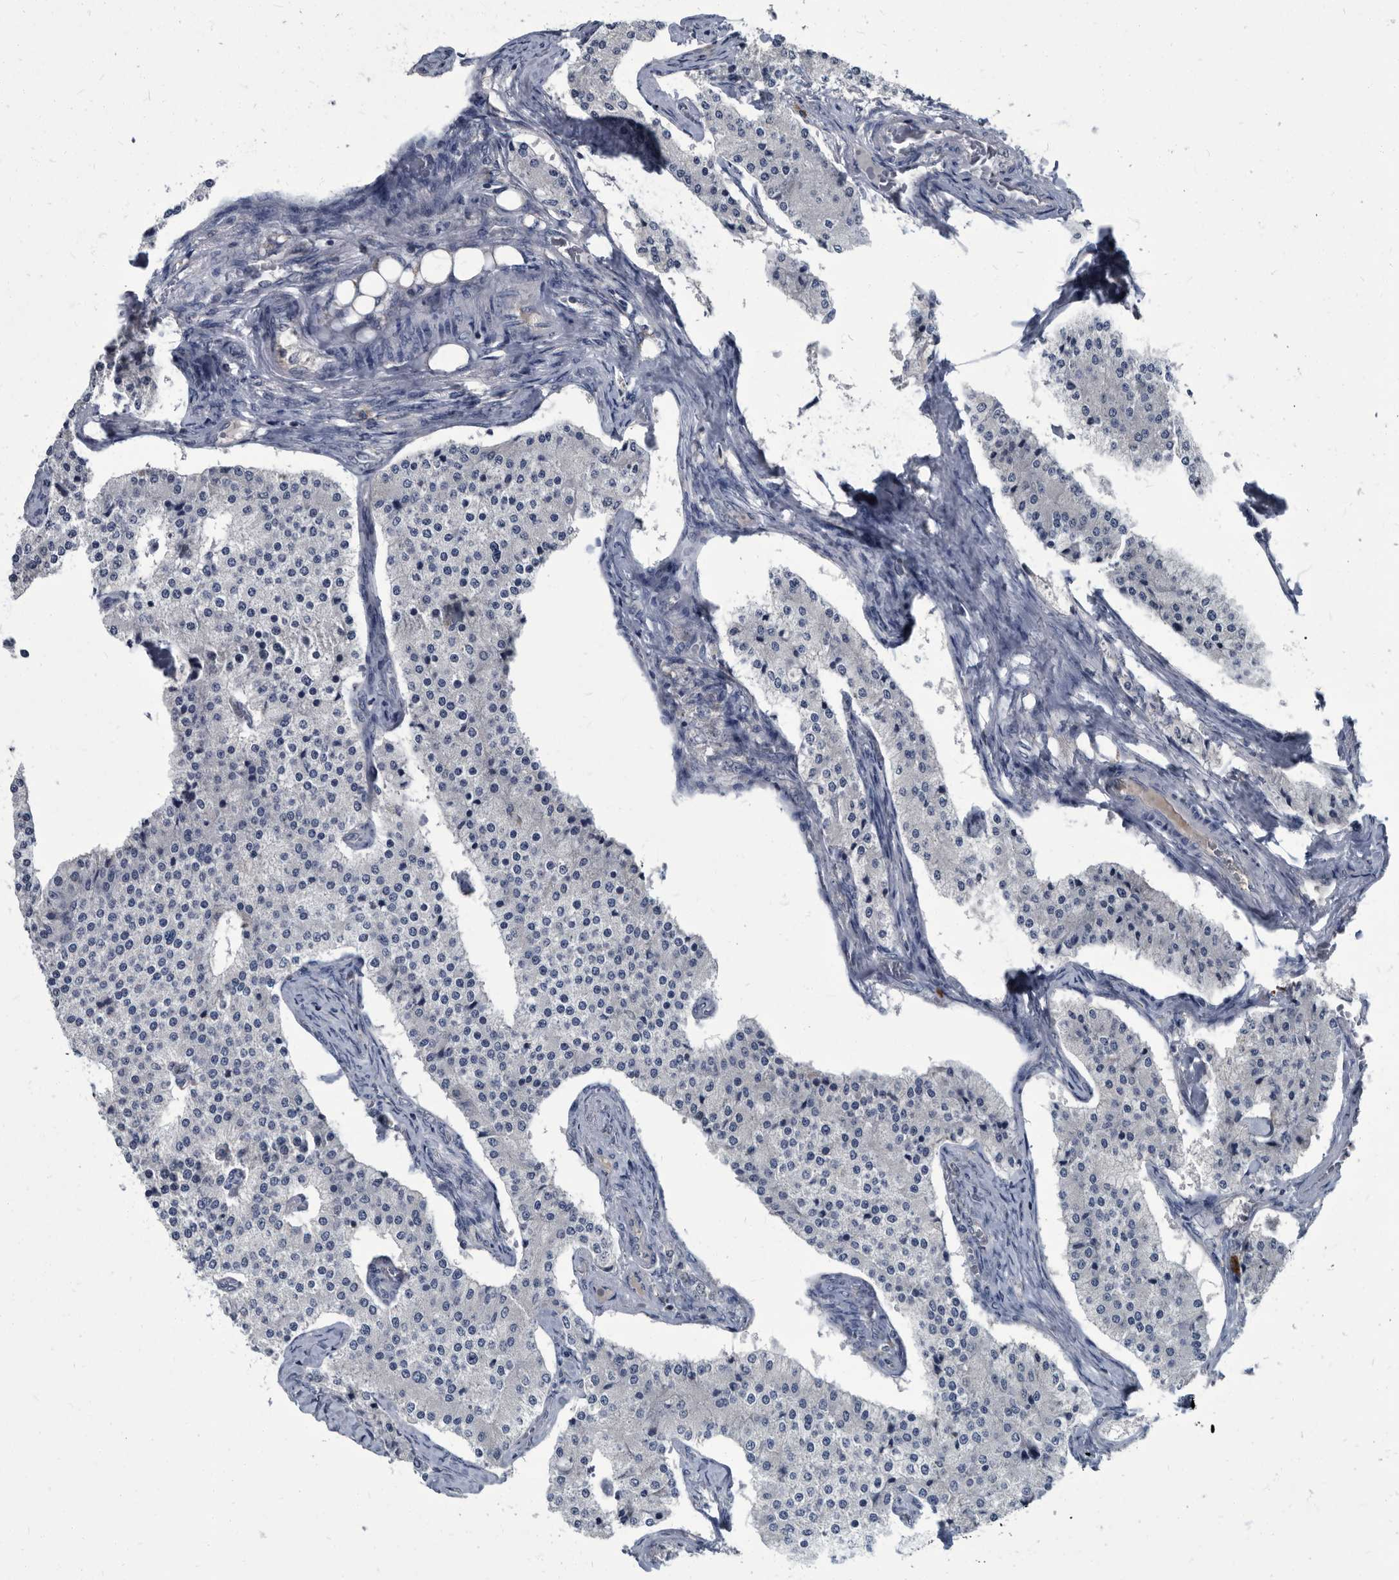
{"staining": {"intensity": "negative", "quantity": "none", "location": "none"}, "tissue": "carcinoid", "cell_type": "Tumor cells", "image_type": "cancer", "snomed": [{"axis": "morphology", "description": "Carcinoid, malignant, NOS"}, {"axis": "topography", "description": "Colon"}], "caption": "IHC of carcinoid demonstrates no expression in tumor cells.", "gene": "CDV3", "patient": {"sex": "female", "age": 52}}